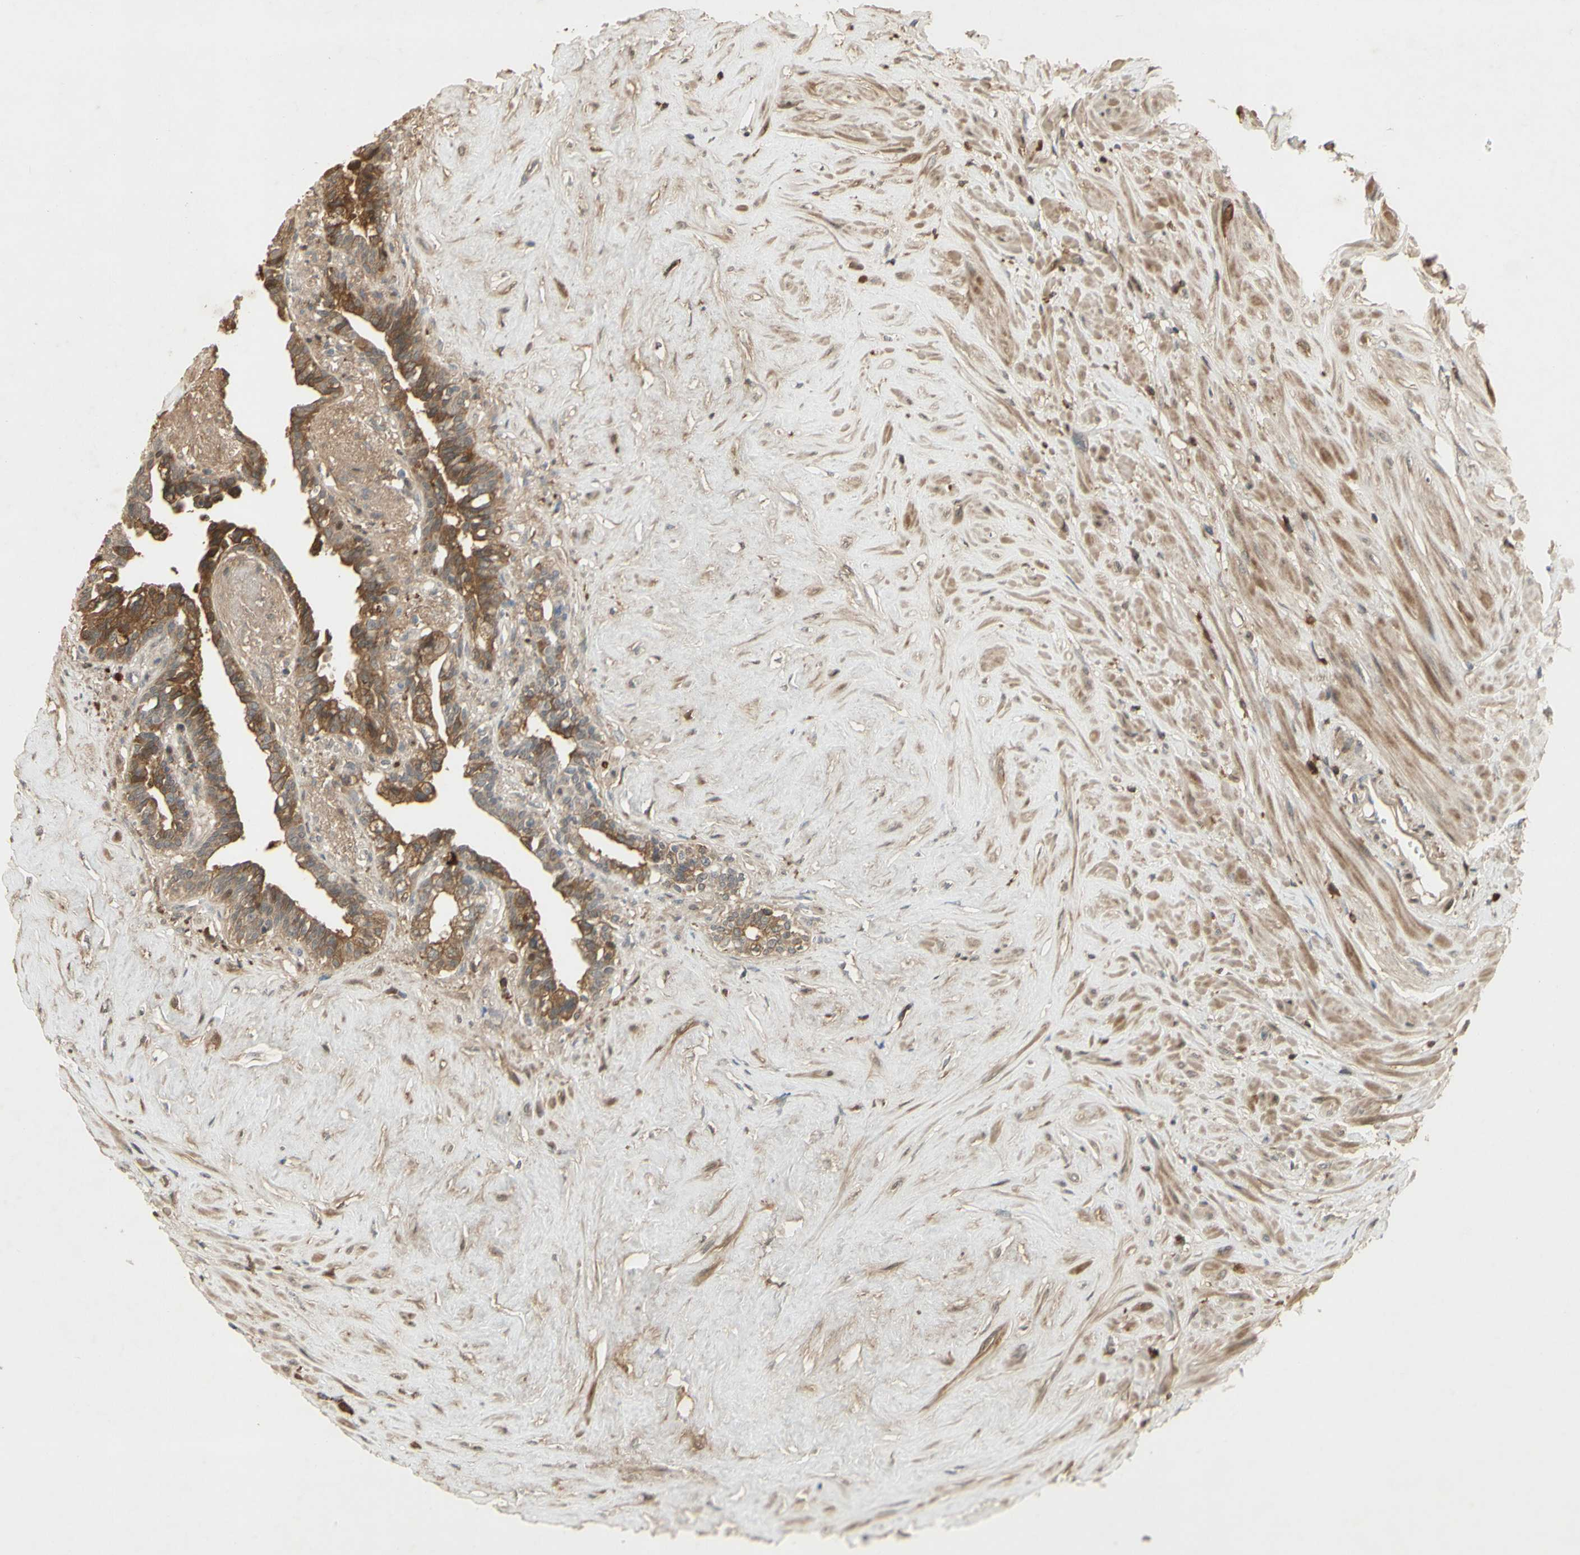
{"staining": {"intensity": "moderate", "quantity": ">75%", "location": "cytoplasmic/membranous"}, "tissue": "seminal vesicle", "cell_type": "Glandular cells", "image_type": "normal", "snomed": [{"axis": "morphology", "description": "Normal tissue, NOS"}, {"axis": "topography", "description": "Seminal veicle"}], "caption": "This histopathology image displays immunohistochemistry staining of unremarkable human seminal vesicle, with medium moderate cytoplasmic/membranous staining in approximately >75% of glandular cells.", "gene": "NRG4", "patient": {"sex": "male", "age": 63}}